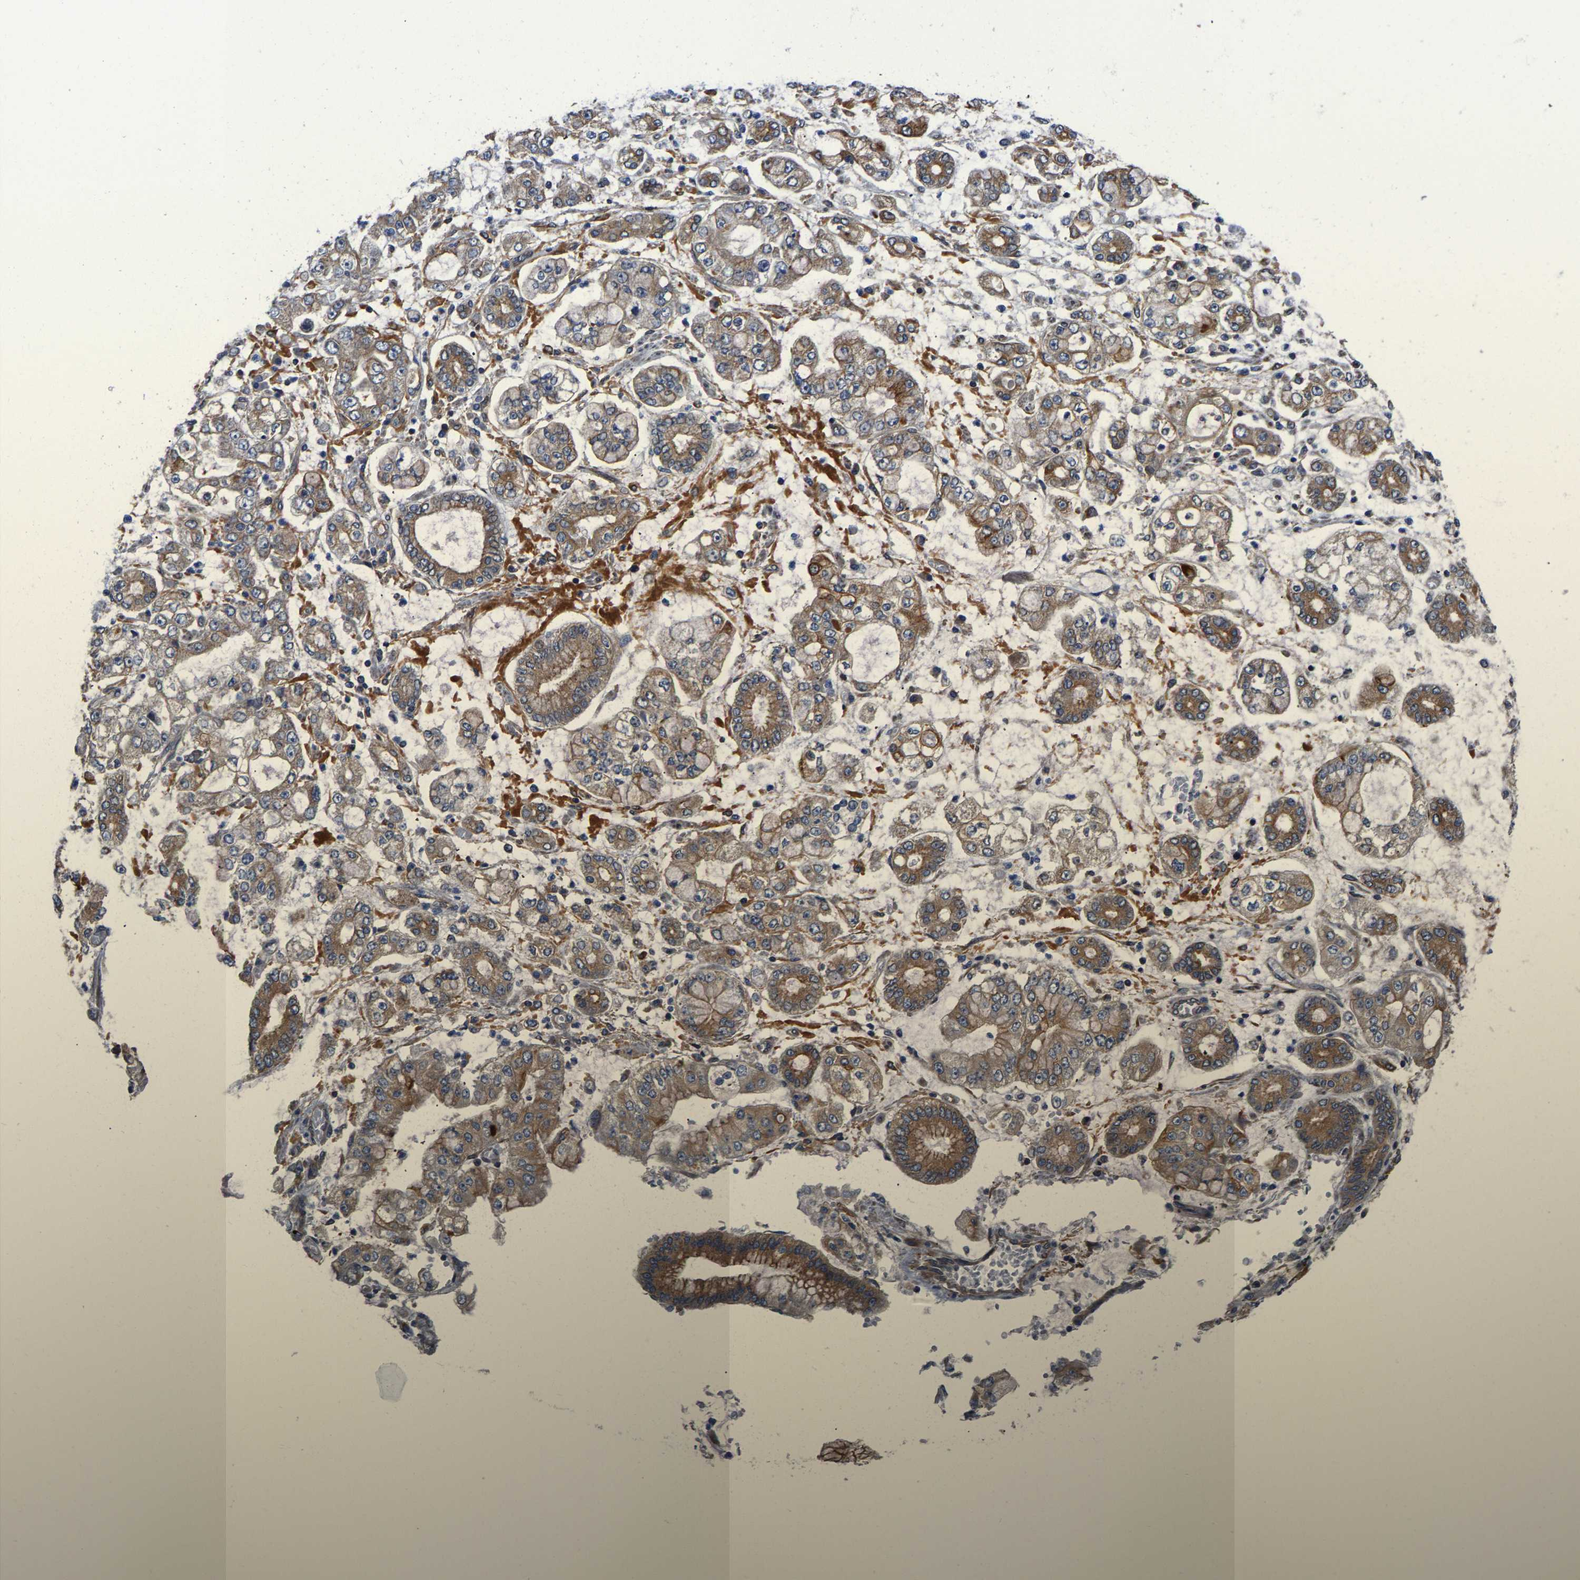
{"staining": {"intensity": "moderate", "quantity": ">75%", "location": "cytoplasmic/membranous"}, "tissue": "stomach cancer", "cell_type": "Tumor cells", "image_type": "cancer", "snomed": [{"axis": "morphology", "description": "Adenocarcinoma, NOS"}, {"axis": "topography", "description": "Stomach"}], "caption": "A high-resolution micrograph shows IHC staining of stomach cancer (adenocarcinoma), which shows moderate cytoplasmic/membranous expression in about >75% of tumor cells.", "gene": "ARL6IP5", "patient": {"sex": "male", "age": 76}}